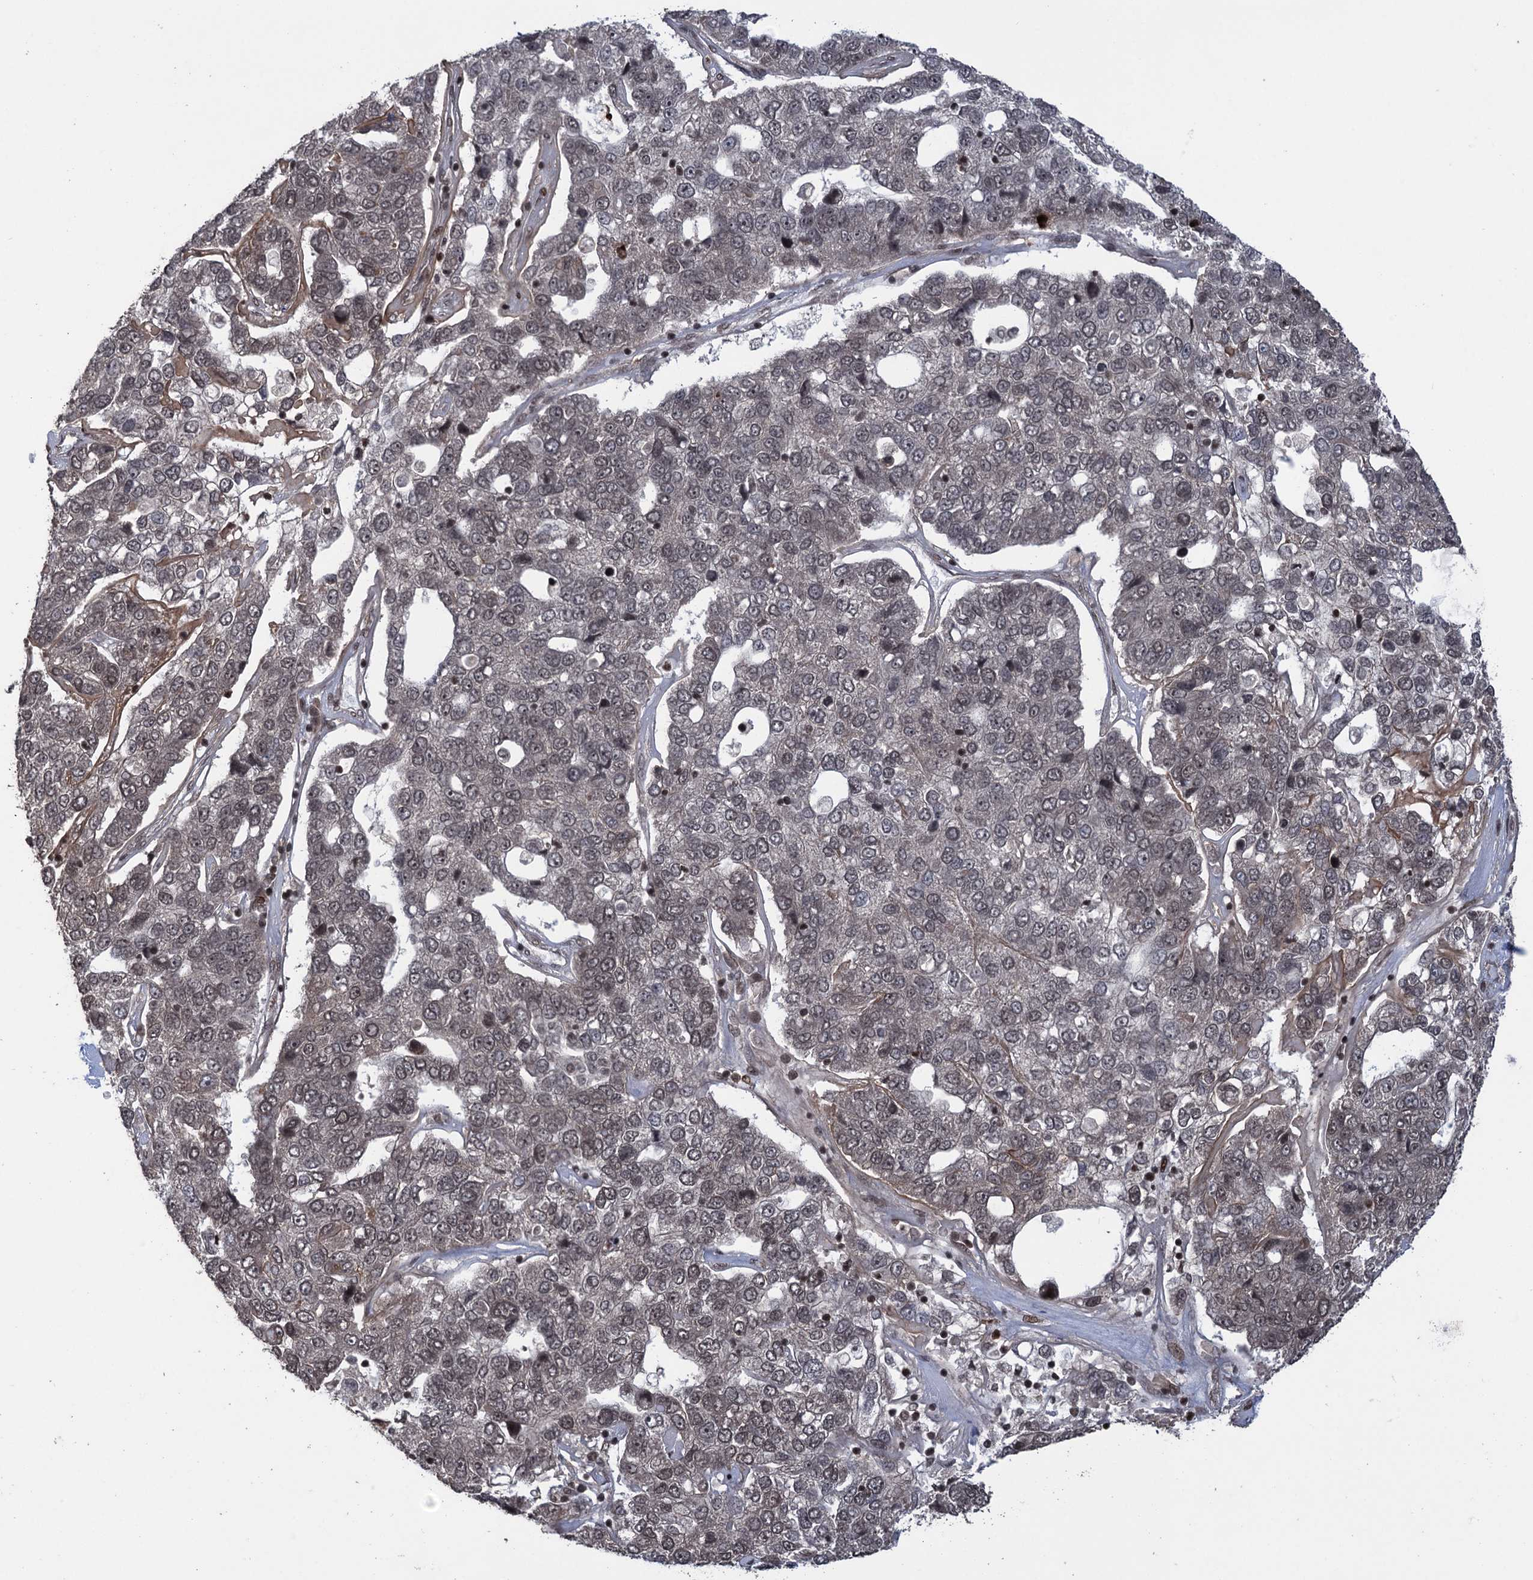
{"staining": {"intensity": "weak", "quantity": "25%-75%", "location": "nuclear"}, "tissue": "pancreatic cancer", "cell_type": "Tumor cells", "image_type": "cancer", "snomed": [{"axis": "morphology", "description": "Adenocarcinoma, NOS"}, {"axis": "topography", "description": "Pancreas"}], "caption": "Pancreatic cancer was stained to show a protein in brown. There is low levels of weak nuclear positivity in about 25%-75% of tumor cells.", "gene": "ZNF169", "patient": {"sex": "female", "age": 61}}